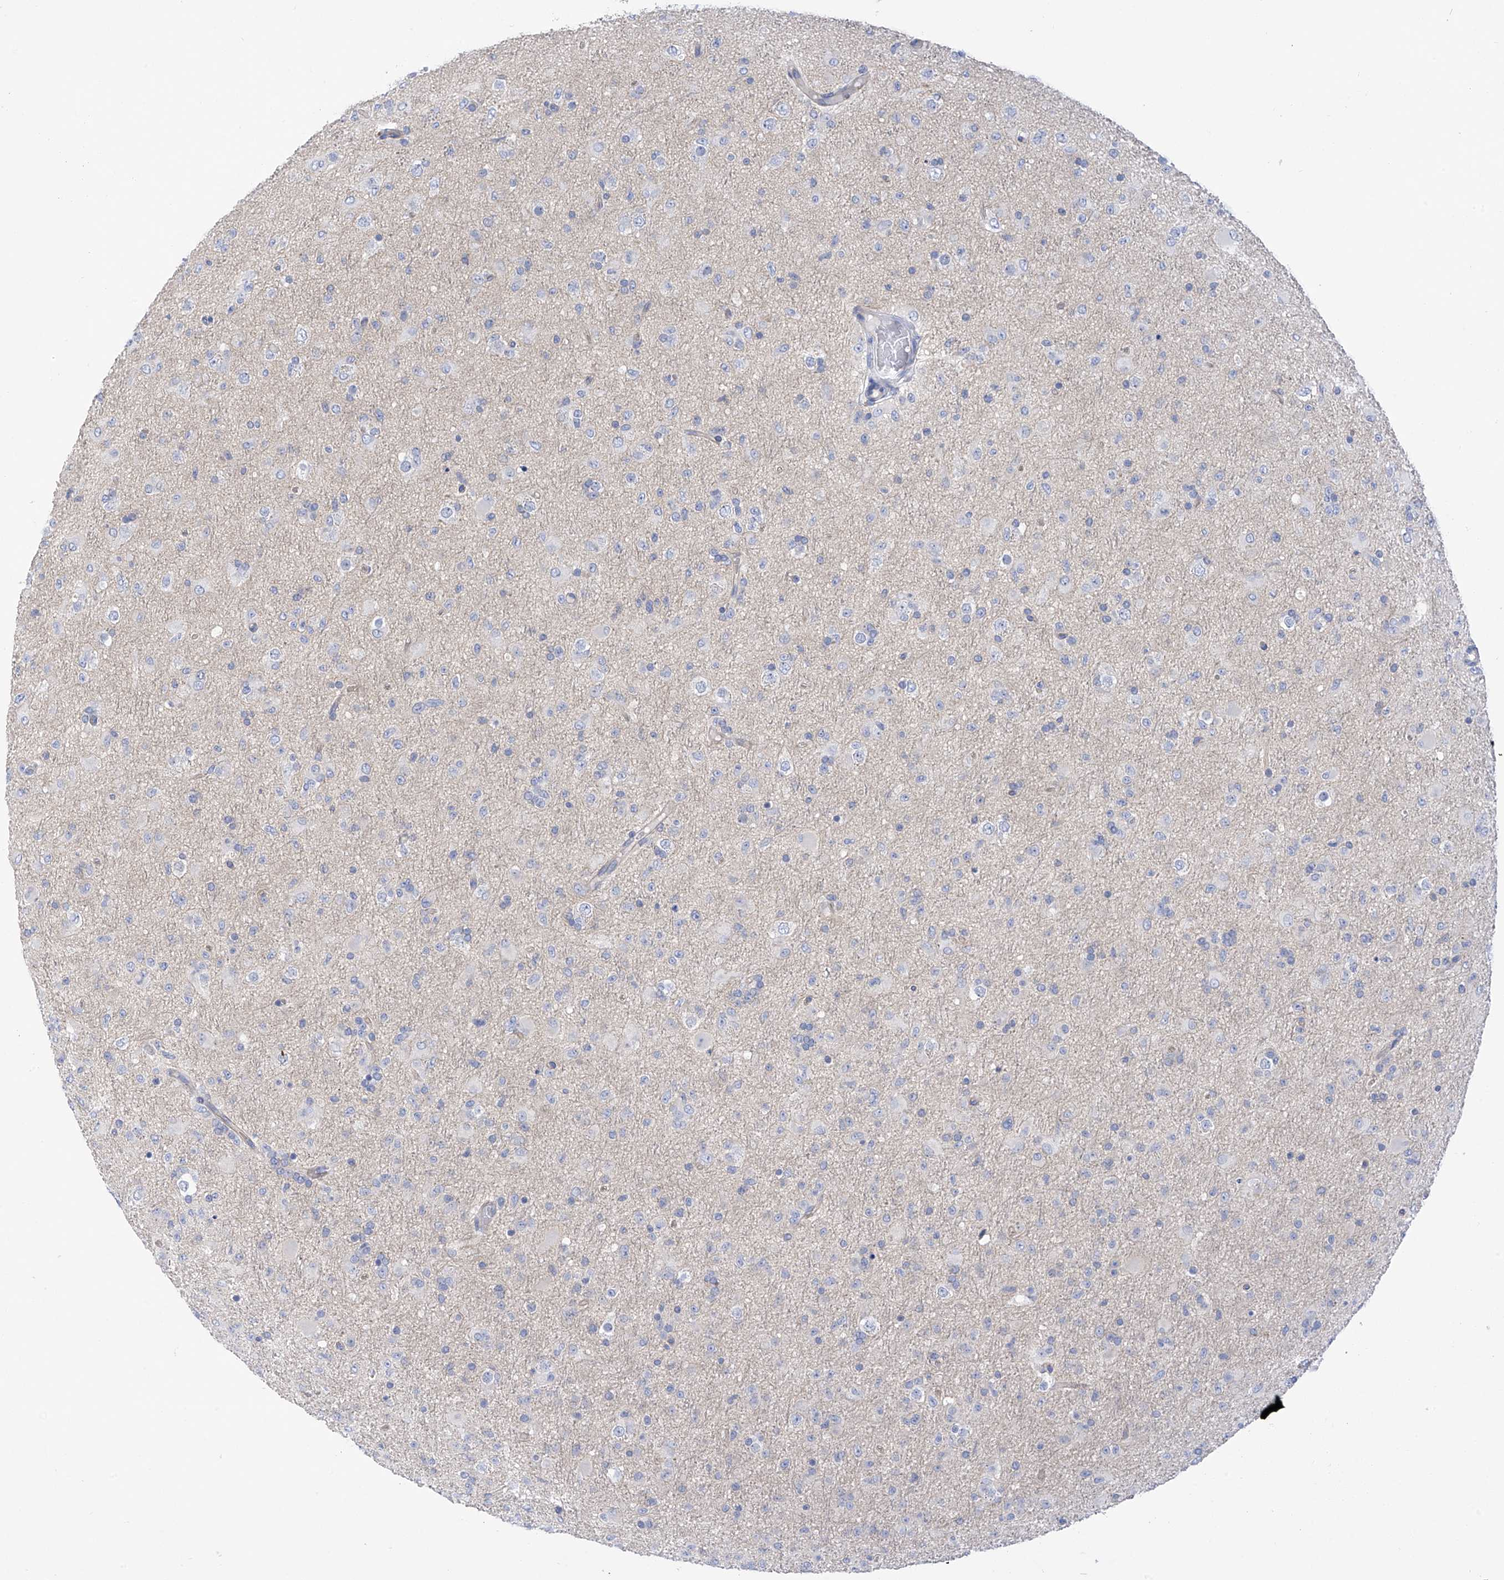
{"staining": {"intensity": "negative", "quantity": "none", "location": "none"}, "tissue": "glioma", "cell_type": "Tumor cells", "image_type": "cancer", "snomed": [{"axis": "morphology", "description": "Glioma, malignant, Low grade"}, {"axis": "topography", "description": "Brain"}], "caption": "A micrograph of human low-grade glioma (malignant) is negative for staining in tumor cells. (Brightfield microscopy of DAB (3,3'-diaminobenzidine) IHC at high magnification).", "gene": "PIK3C2B", "patient": {"sex": "male", "age": 65}}